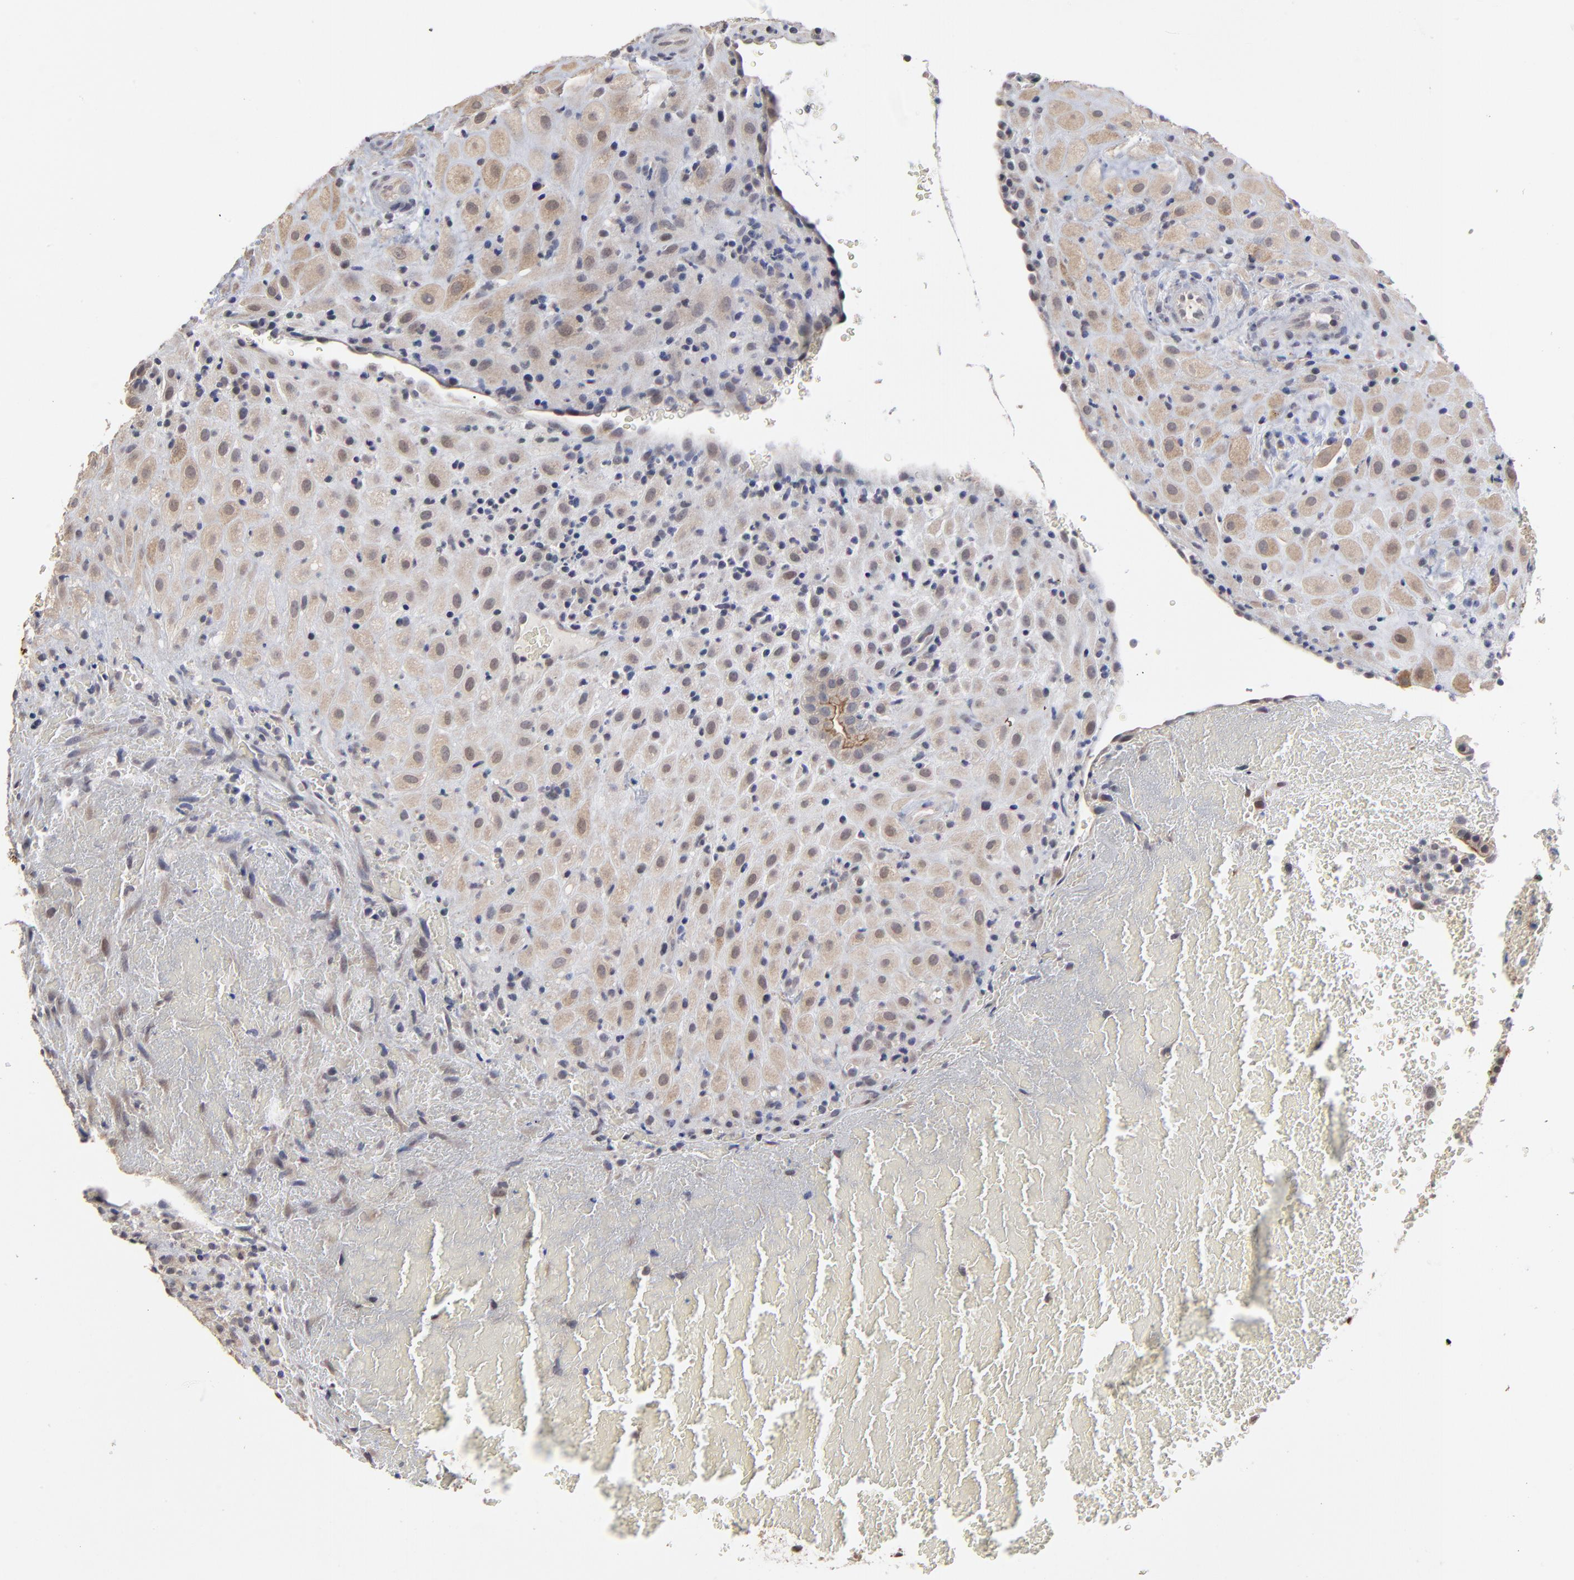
{"staining": {"intensity": "weak", "quantity": ">75%", "location": "cytoplasmic/membranous,nuclear"}, "tissue": "placenta", "cell_type": "Decidual cells", "image_type": "normal", "snomed": [{"axis": "morphology", "description": "Normal tissue, NOS"}, {"axis": "topography", "description": "Placenta"}], "caption": "Placenta was stained to show a protein in brown. There is low levels of weak cytoplasmic/membranous,nuclear positivity in approximately >75% of decidual cells. (Stains: DAB in brown, nuclei in blue, Microscopy: brightfield microscopy at high magnification).", "gene": "MAGEA10", "patient": {"sex": "female", "age": 19}}